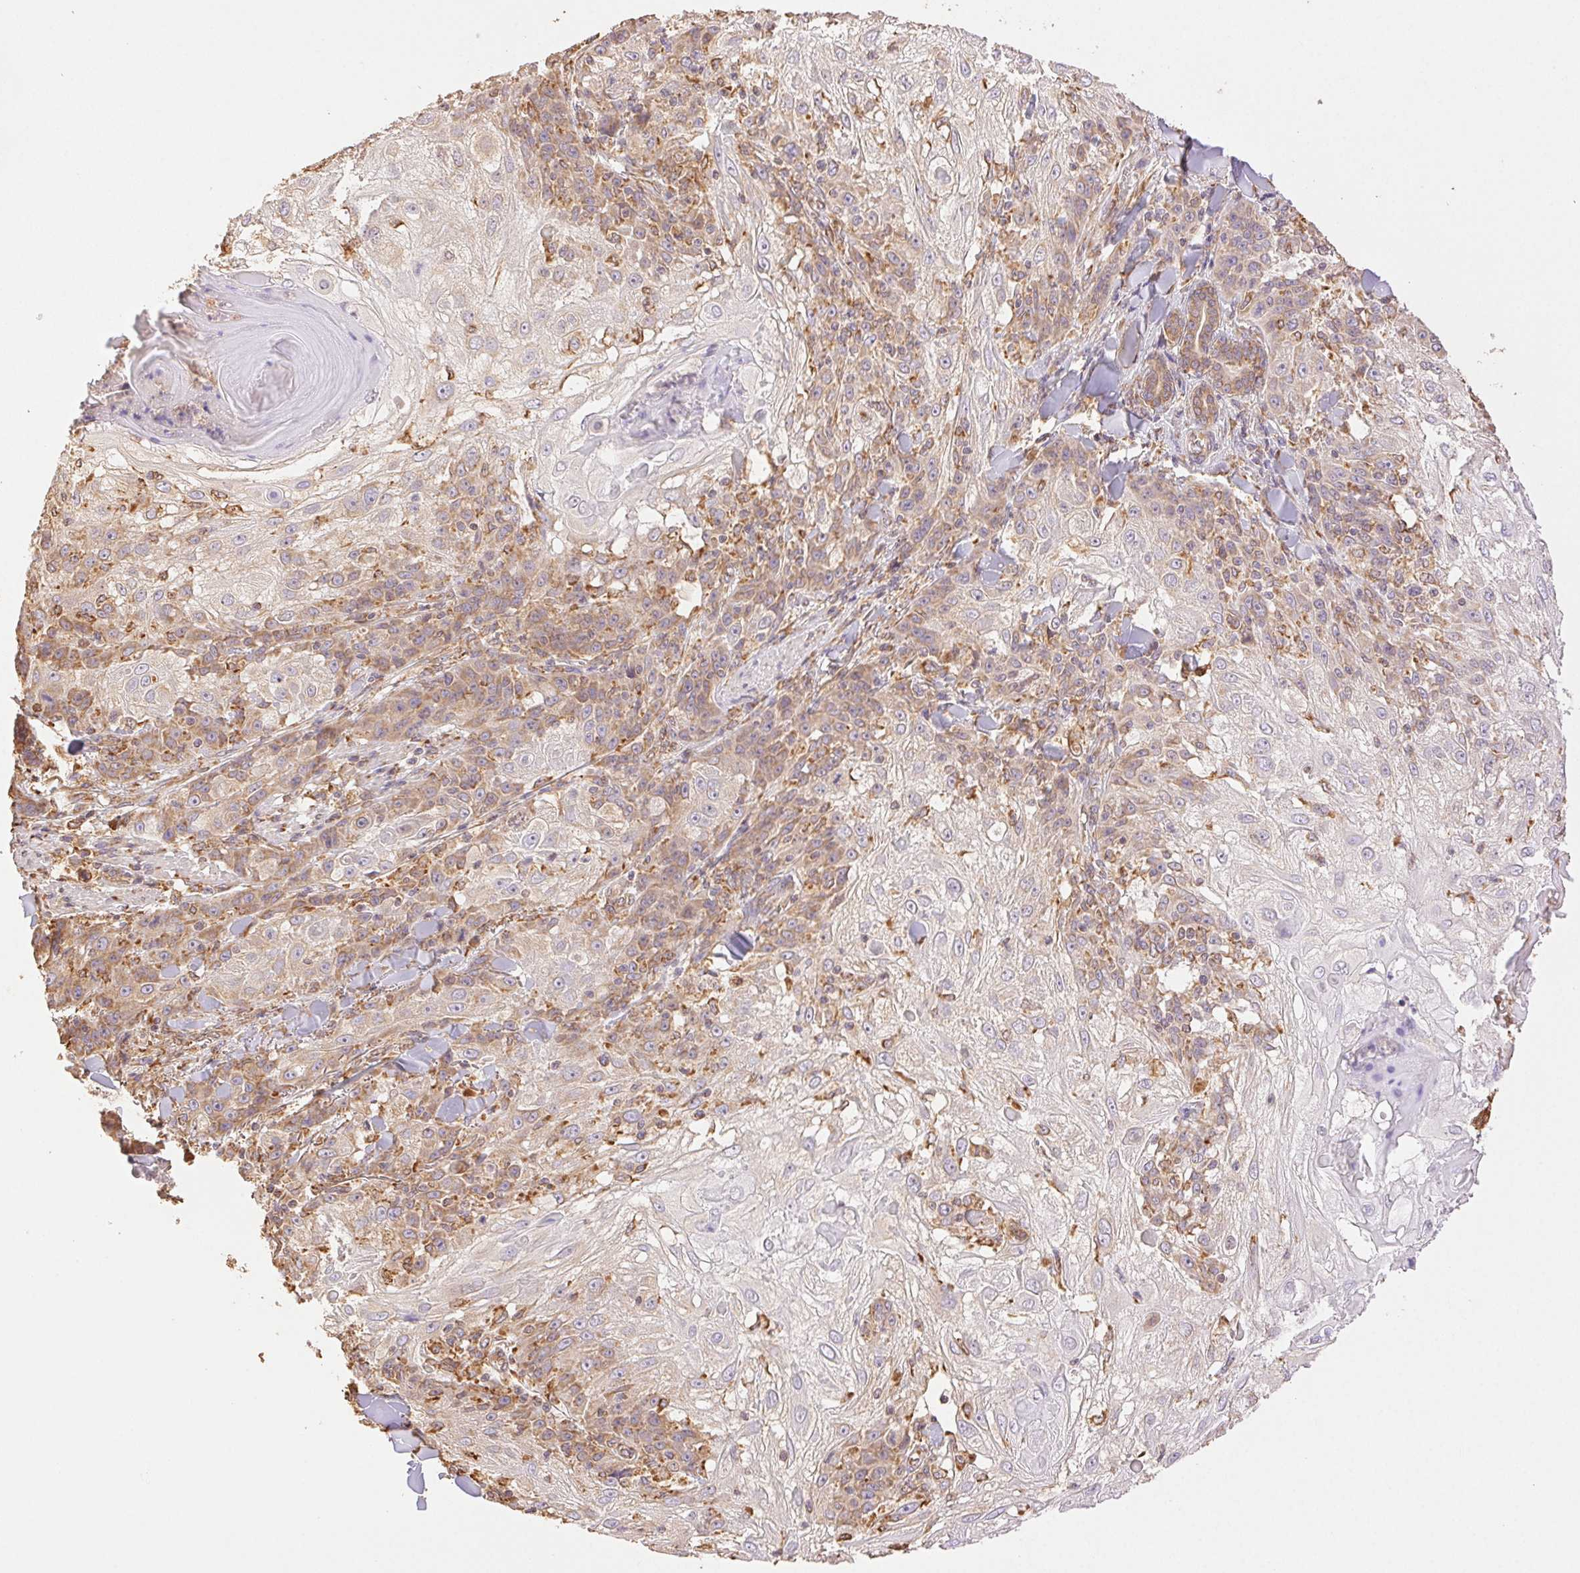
{"staining": {"intensity": "weak", "quantity": ">75%", "location": "cytoplasmic/membranous"}, "tissue": "skin cancer", "cell_type": "Tumor cells", "image_type": "cancer", "snomed": [{"axis": "morphology", "description": "Normal tissue, NOS"}, {"axis": "morphology", "description": "Squamous cell carcinoma, NOS"}, {"axis": "topography", "description": "Skin"}], "caption": "A high-resolution image shows immunohistochemistry staining of squamous cell carcinoma (skin), which shows weak cytoplasmic/membranous staining in approximately >75% of tumor cells.", "gene": "ENTREP1", "patient": {"sex": "female", "age": 83}}